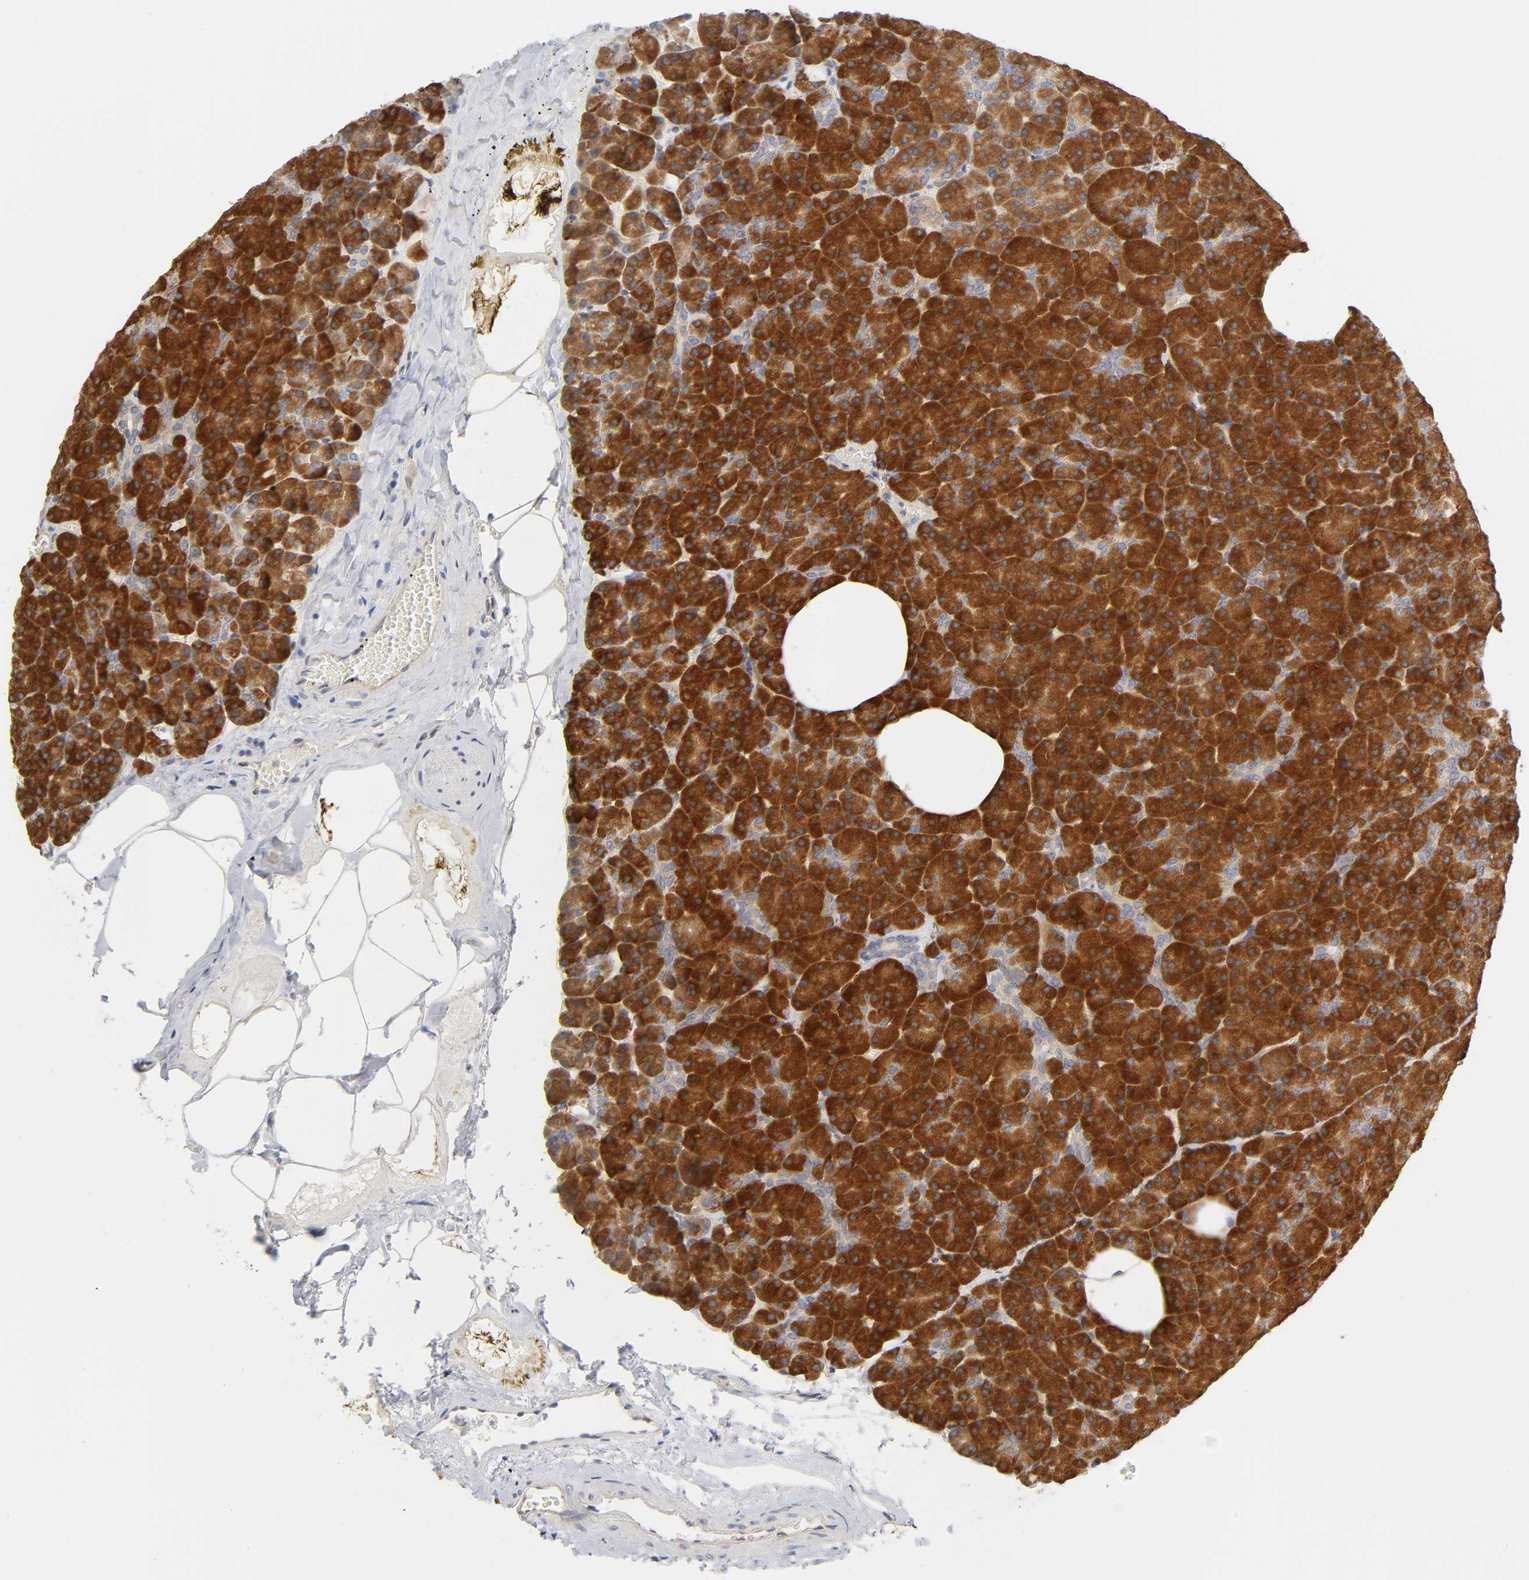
{"staining": {"intensity": "strong", "quantity": ">75%", "location": "cytoplasmic/membranous"}, "tissue": "pancreas", "cell_type": "Exocrine glandular cells", "image_type": "normal", "snomed": [{"axis": "morphology", "description": "Normal tissue, NOS"}, {"axis": "topography", "description": "Pancreas"}], "caption": "Strong cytoplasmic/membranous protein staining is seen in approximately >75% of exocrine glandular cells in pancreas. (IHC, brightfield microscopy, high magnification).", "gene": "IQCJ", "patient": {"sex": "female", "age": 35}}